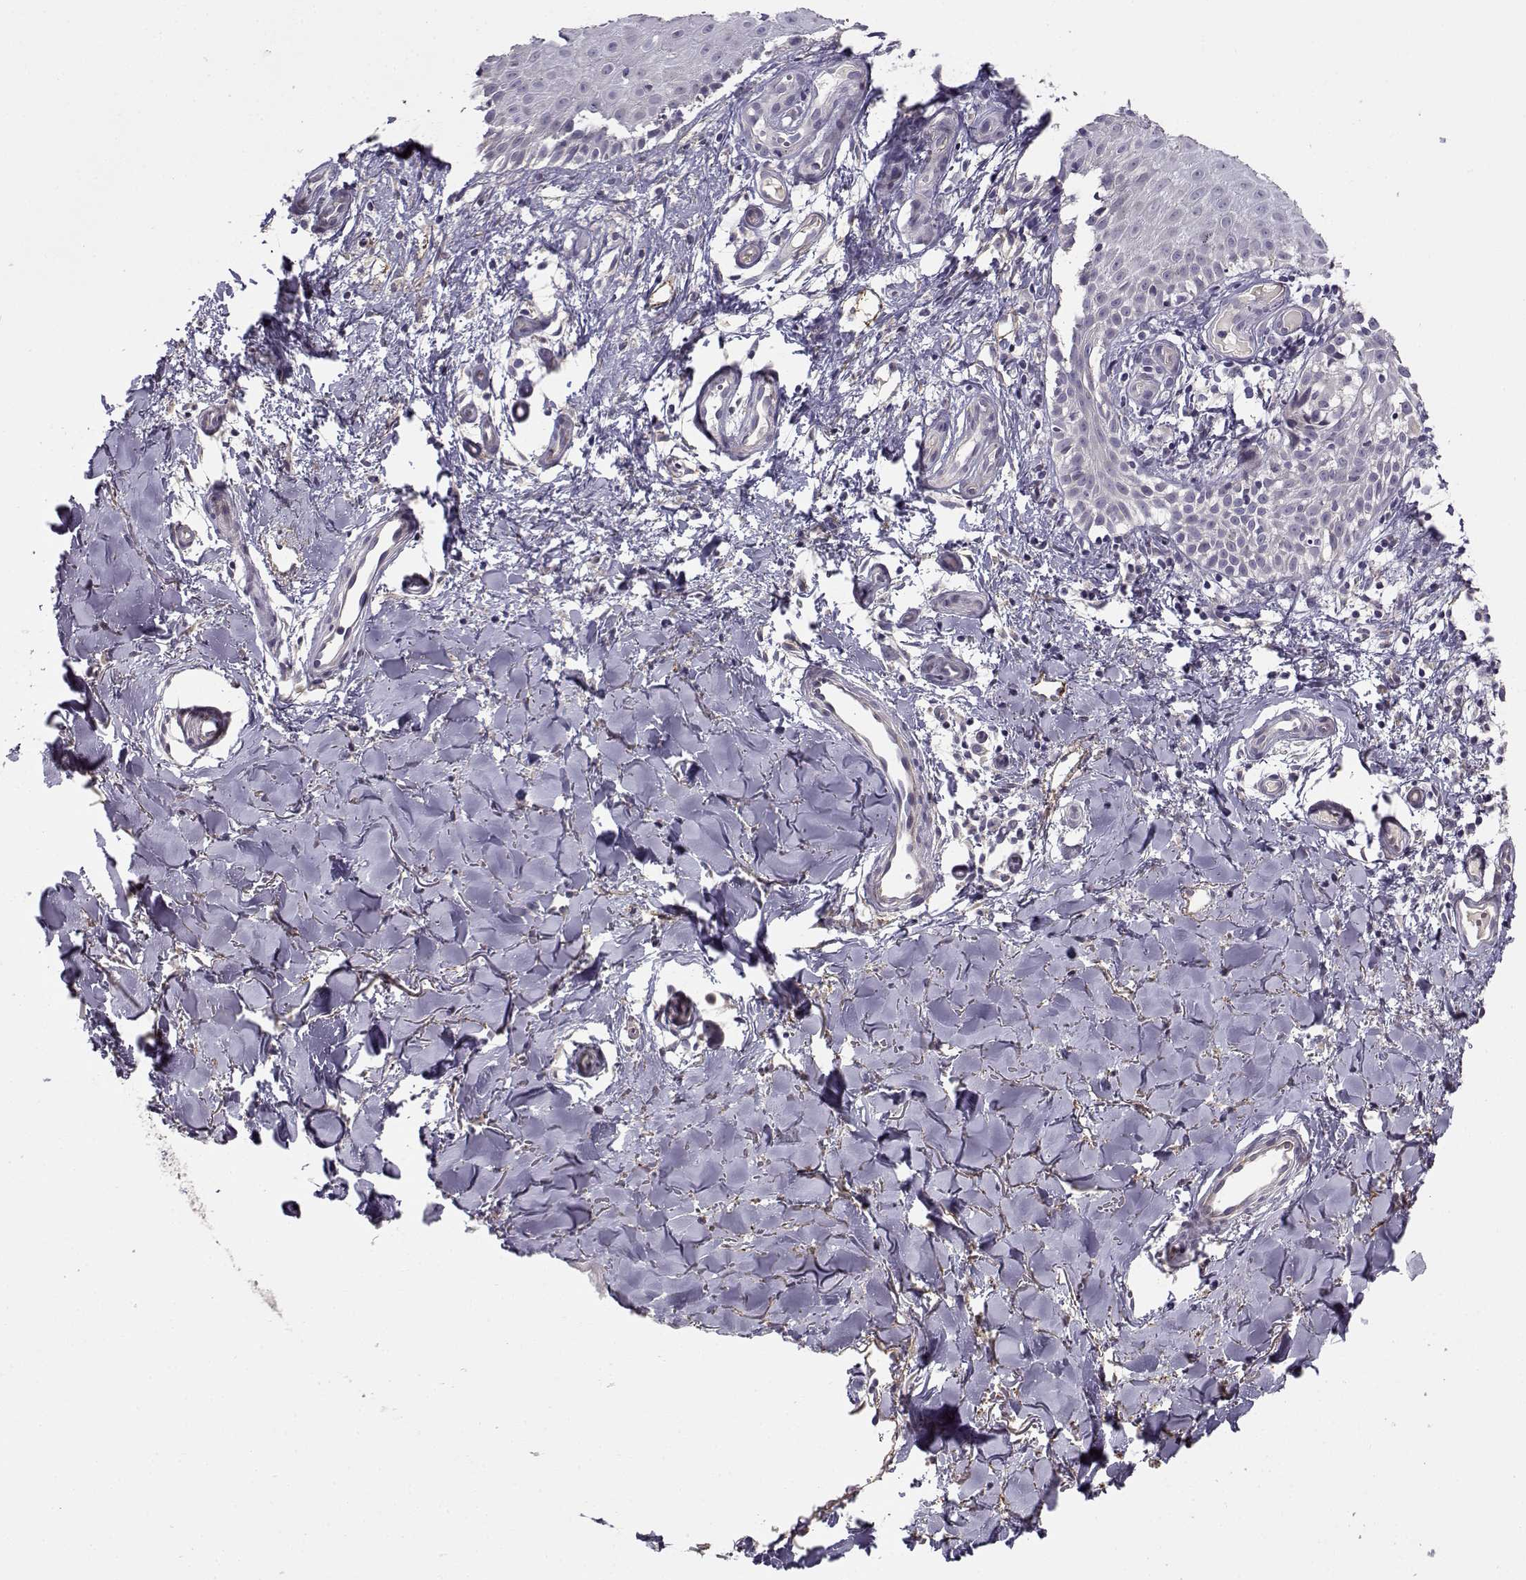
{"staining": {"intensity": "negative", "quantity": "none", "location": "none"}, "tissue": "melanoma", "cell_type": "Tumor cells", "image_type": "cancer", "snomed": [{"axis": "morphology", "description": "Malignant melanoma, NOS"}, {"axis": "topography", "description": "Skin"}], "caption": "This photomicrograph is of melanoma stained with immunohistochemistry to label a protein in brown with the nuclei are counter-stained blue. There is no expression in tumor cells.", "gene": "TMEM145", "patient": {"sex": "female", "age": 53}}